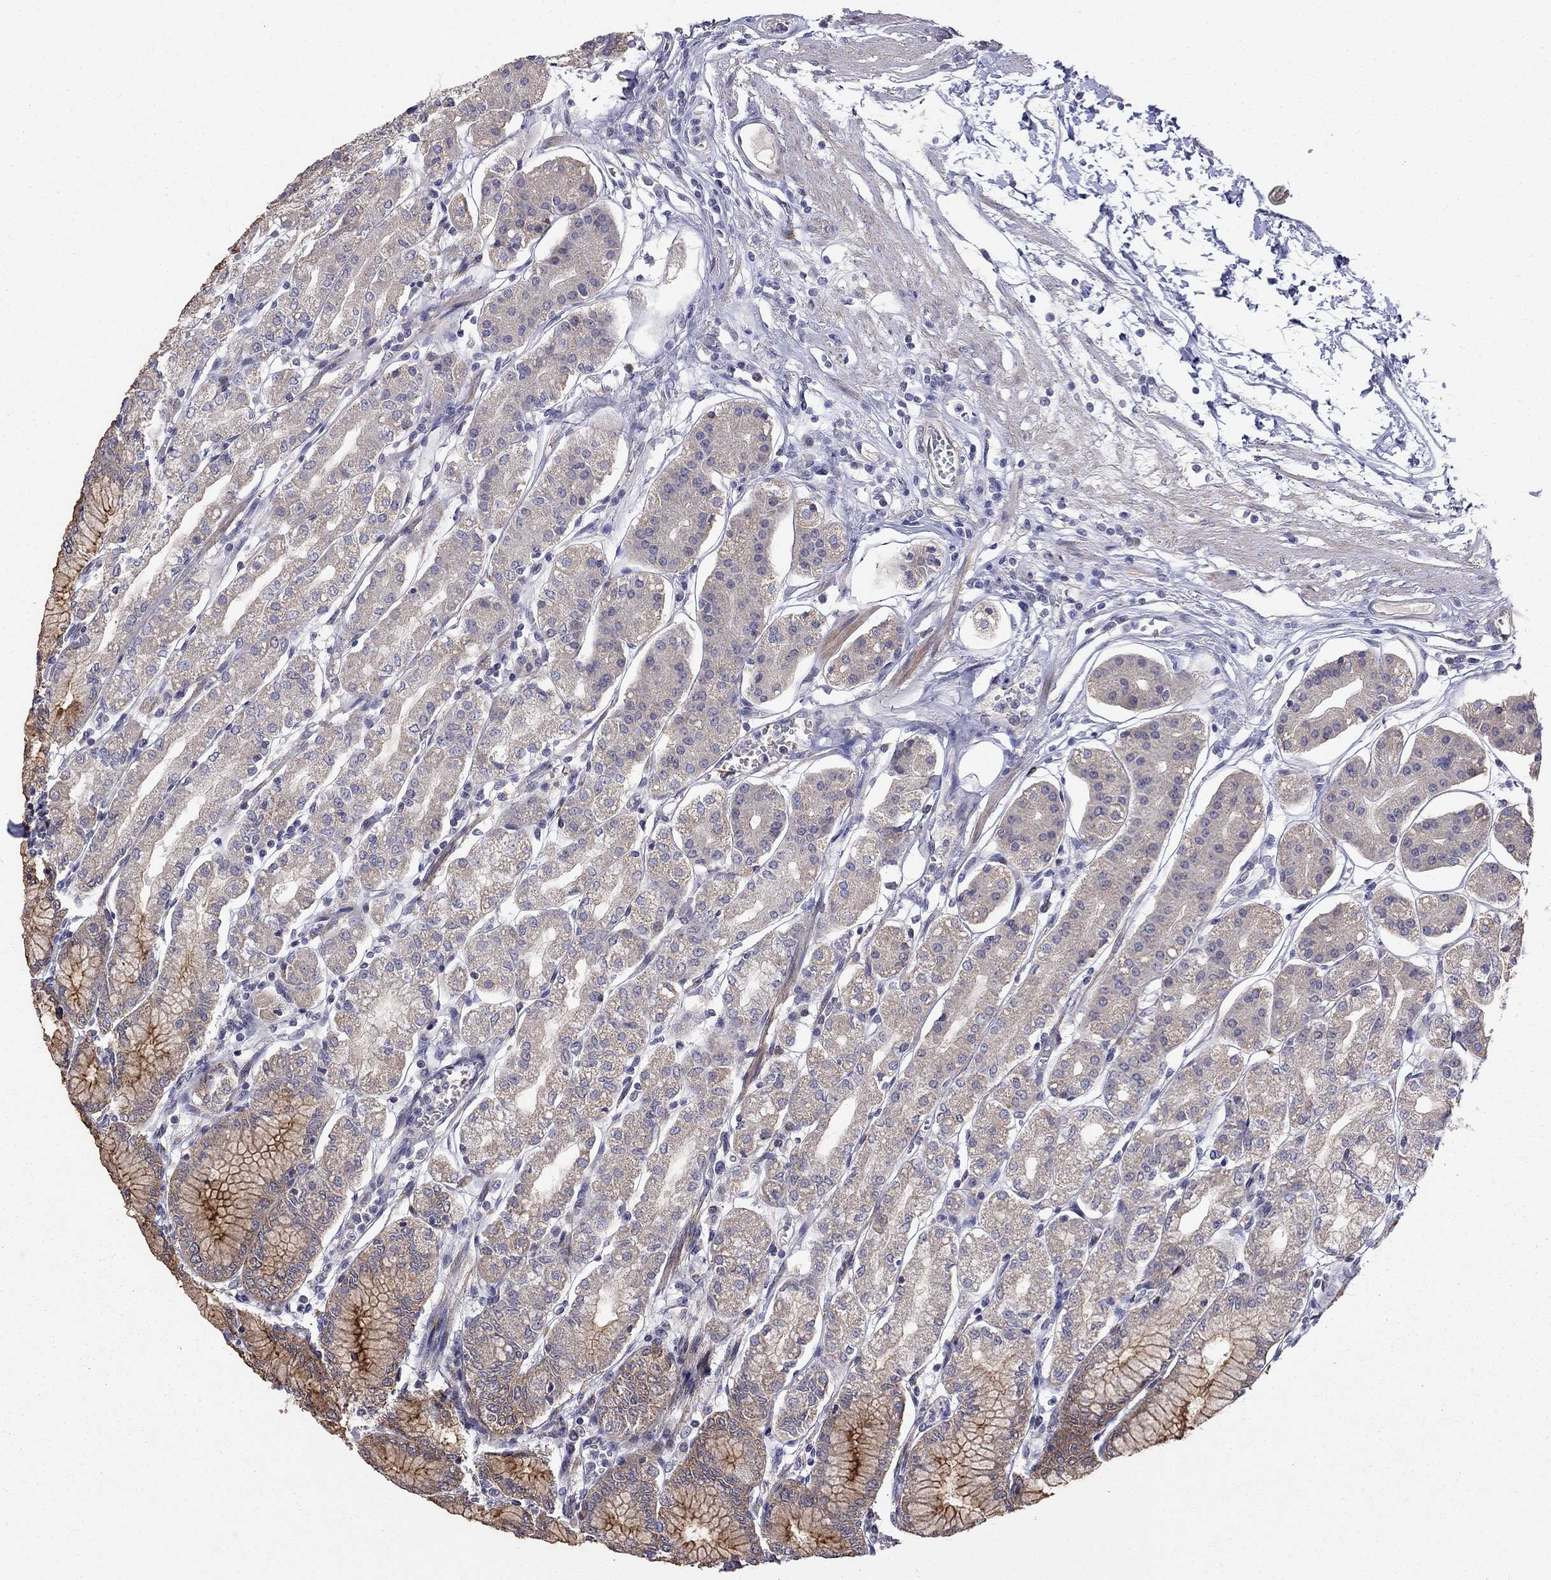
{"staining": {"intensity": "moderate", "quantity": "25%-75%", "location": "cytoplasmic/membranous"}, "tissue": "stomach", "cell_type": "Glandular cells", "image_type": "normal", "snomed": [{"axis": "morphology", "description": "Normal tissue, NOS"}, {"axis": "topography", "description": "Skeletal muscle"}, {"axis": "topography", "description": "Stomach"}], "caption": "Stomach stained with IHC reveals moderate cytoplasmic/membranous expression in about 25%-75% of glandular cells. (DAB (3,3'-diaminobenzidine) = brown stain, brightfield microscopy at high magnification).", "gene": "SYTL2", "patient": {"sex": "female", "age": 57}}